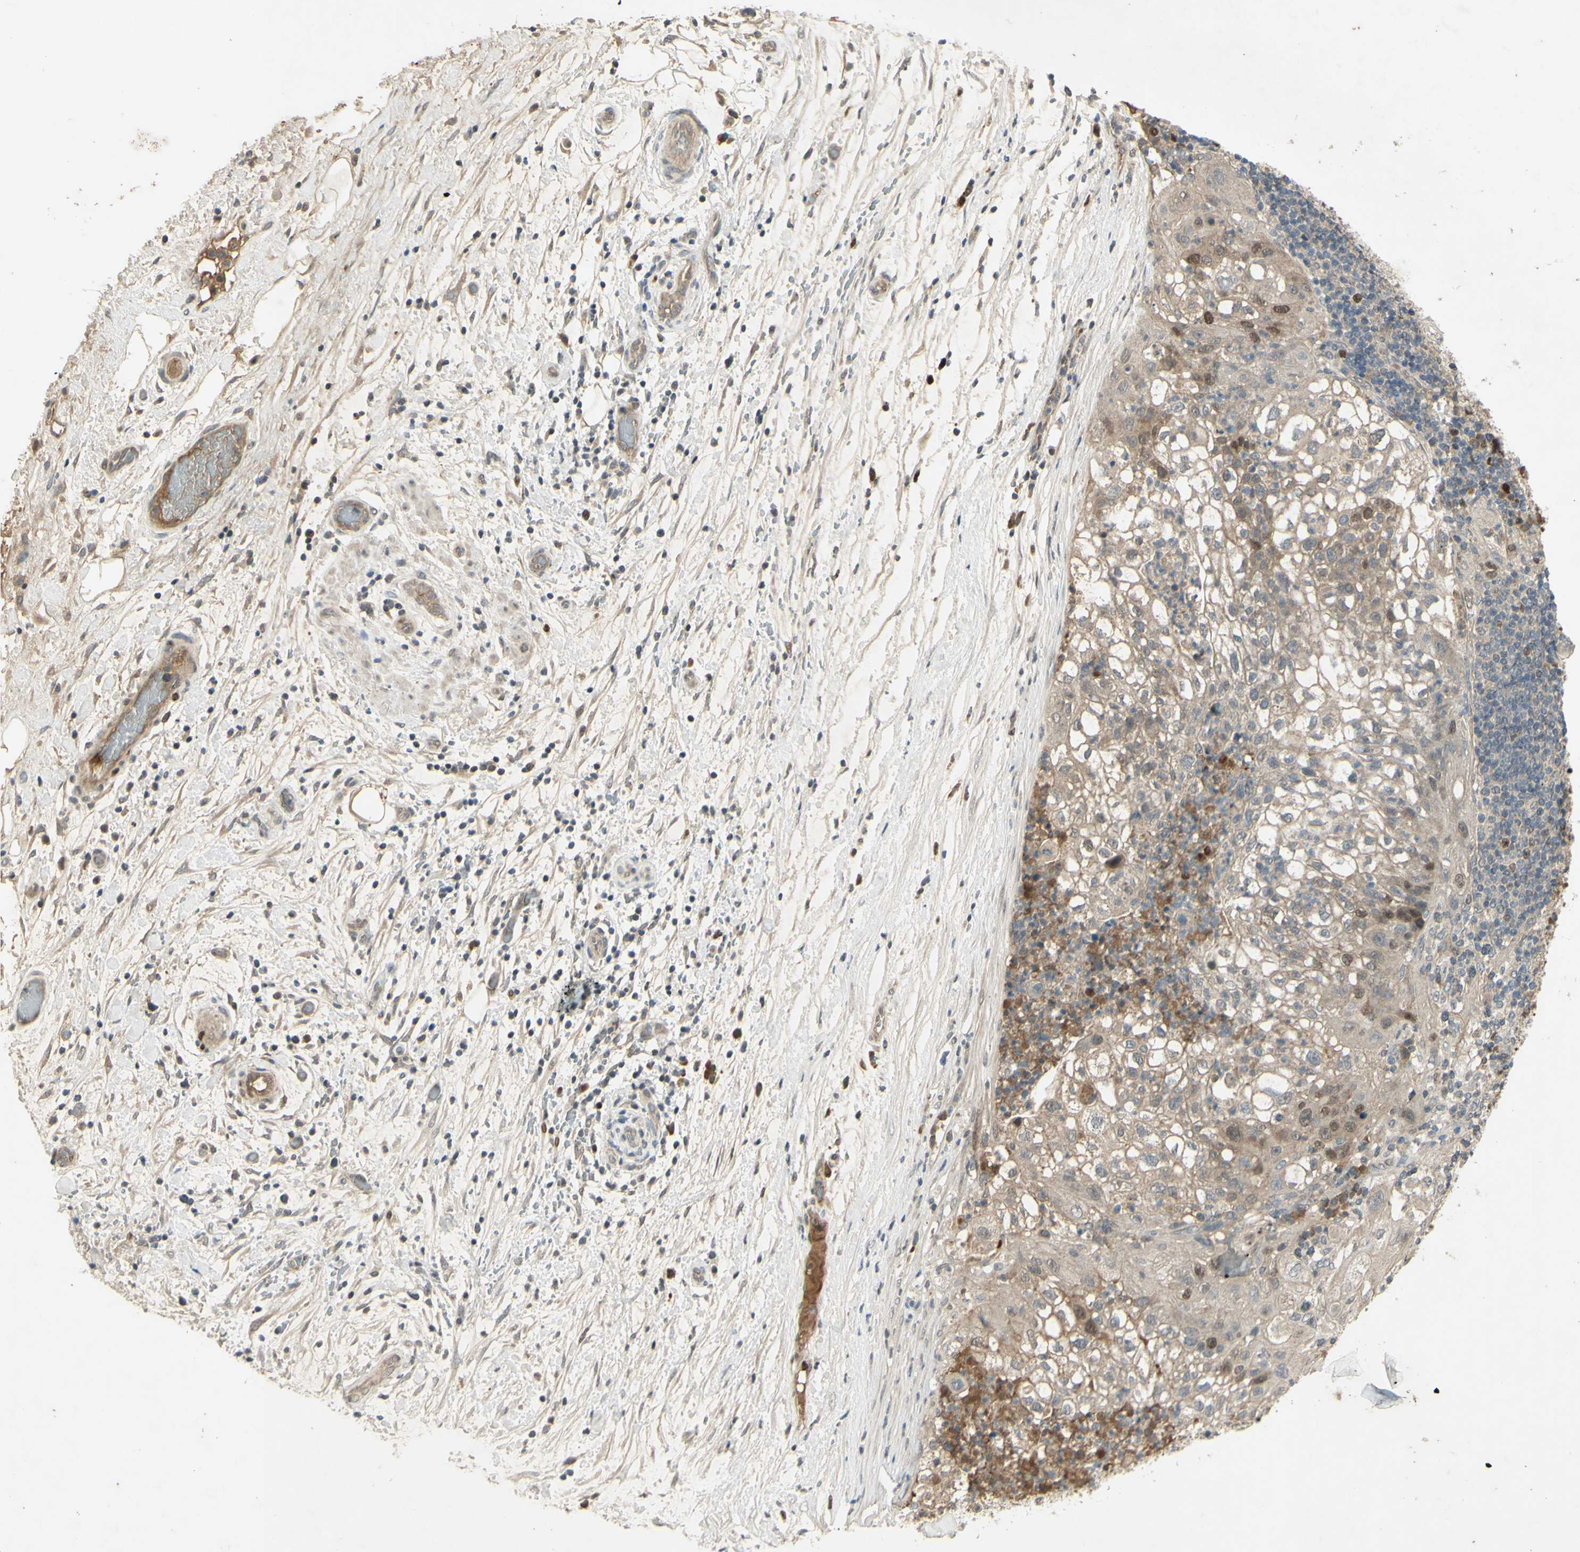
{"staining": {"intensity": "moderate", "quantity": "<25%", "location": "nuclear"}, "tissue": "lung cancer", "cell_type": "Tumor cells", "image_type": "cancer", "snomed": [{"axis": "morphology", "description": "Inflammation, NOS"}, {"axis": "morphology", "description": "Squamous cell carcinoma, NOS"}, {"axis": "topography", "description": "Lymph node"}, {"axis": "topography", "description": "Soft tissue"}, {"axis": "topography", "description": "Lung"}], "caption": "Approximately <25% of tumor cells in squamous cell carcinoma (lung) demonstrate moderate nuclear protein staining as visualized by brown immunohistochemical staining.", "gene": "RAD18", "patient": {"sex": "male", "age": 66}}